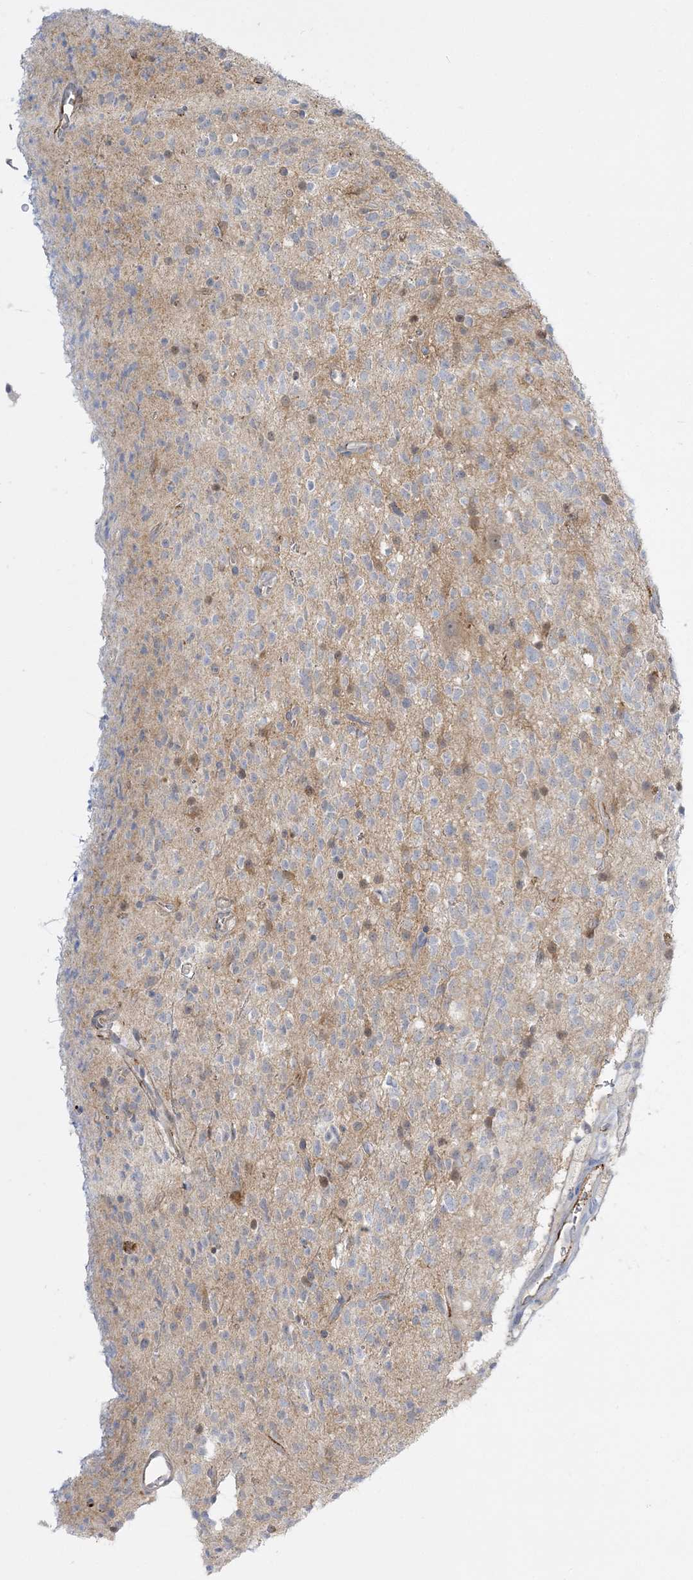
{"staining": {"intensity": "weak", "quantity": "<25%", "location": "cytoplasmic/membranous"}, "tissue": "glioma", "cell_type": "Tumor cells", "image_type": "cancer", "snomed": [{"axis": "morphology", "description": "Glioma, malignant, High grade"}, {"axis": "topography", "description": "Brain"}], "caption": "Tumor cells are negative for brown protein staining in malignant glioma (high-grade). The staining was performed using DAB (3,3'-diaminobenzidine) to visualize the protein expression in brown, while the nuclei were stained in blue with hematoxylin (Magnification: 20x).", "gene": "INPP1", "patient": {"sex": "male", "age": 34}}